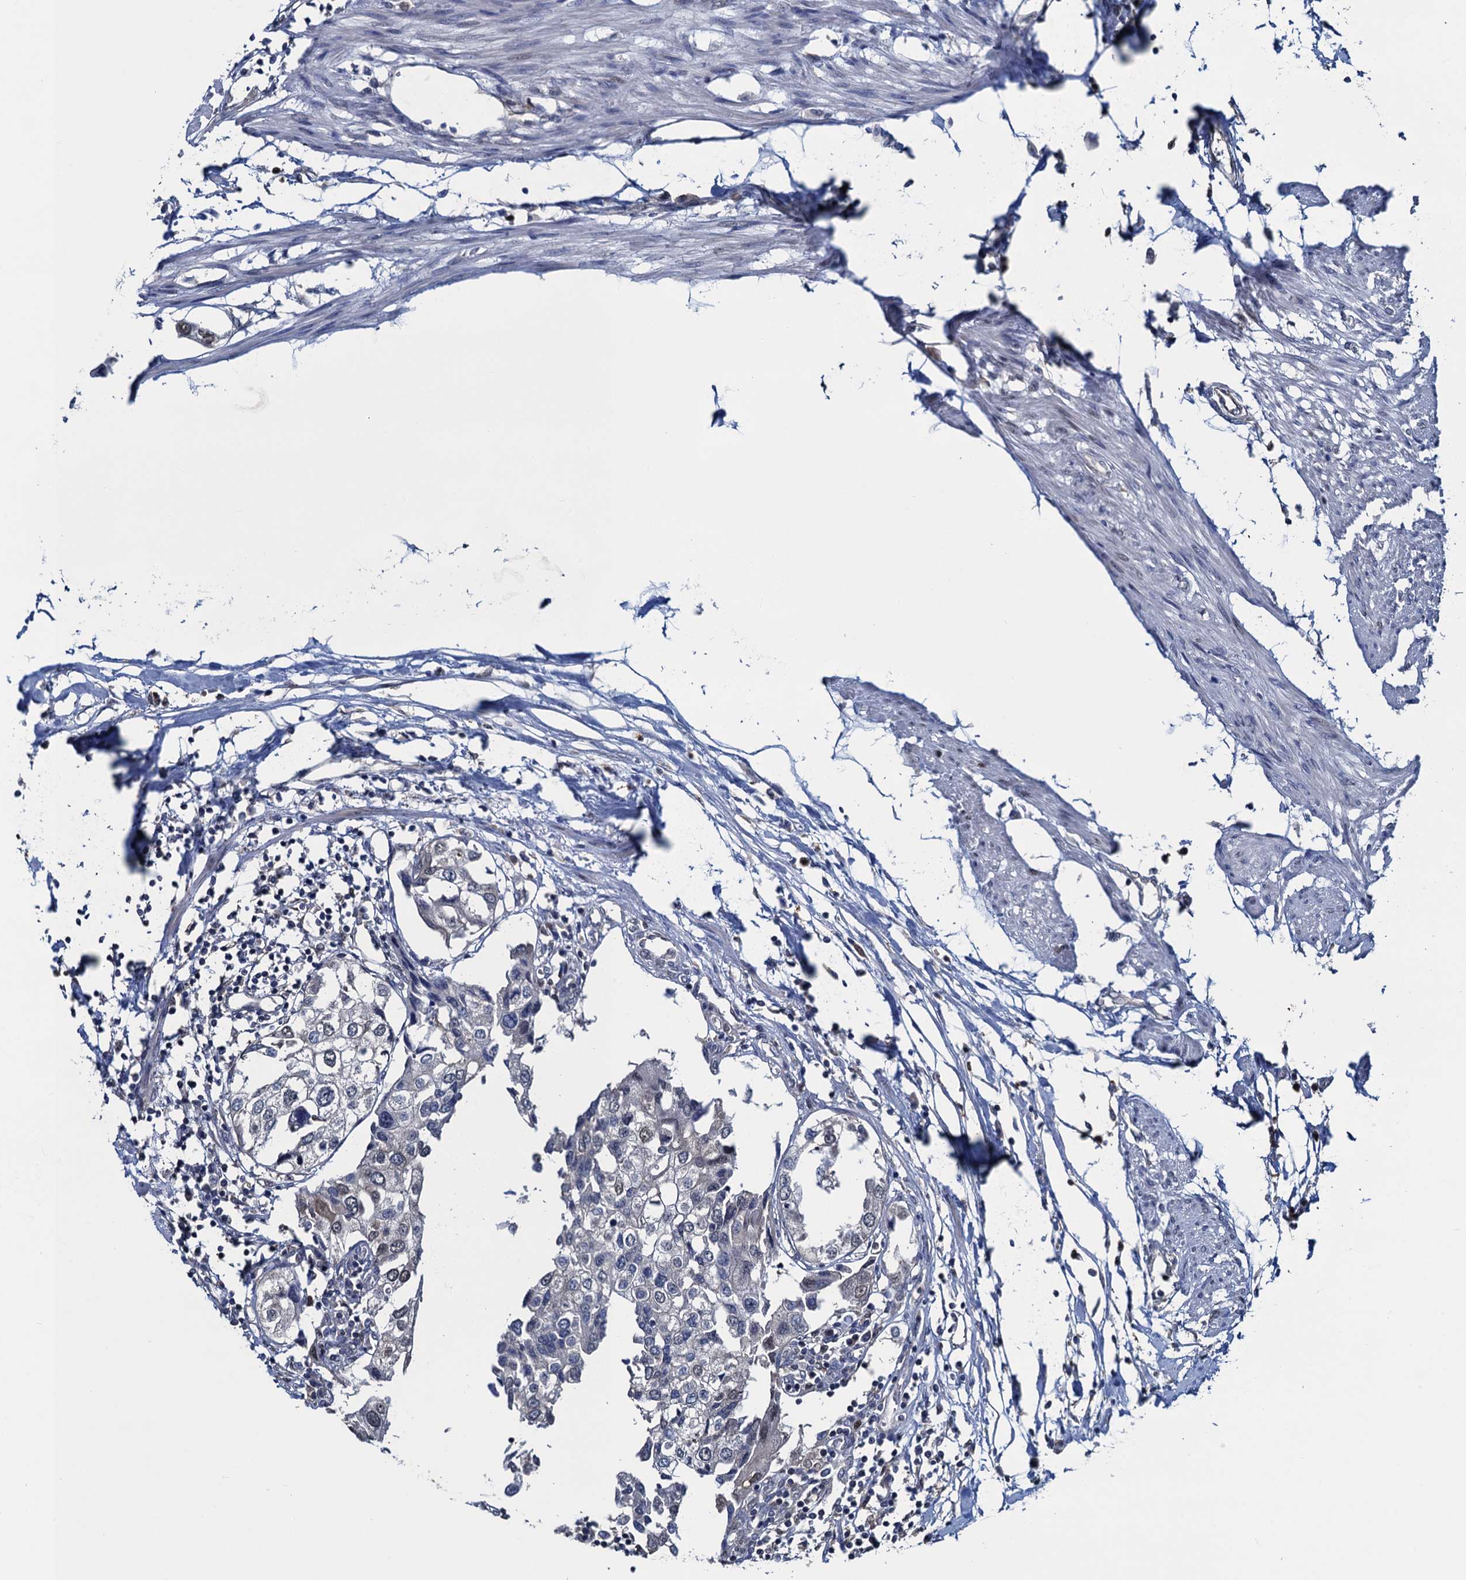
{"staining": {"intensity": "negative", "quantity": "none", "location": "none"}, "tissue": "urothelial cancer", "cell_type": "Tumor cells", "image_type": "cancer", "snomed": [{"axis": "morphology", "description": "Urothelial carcinoma, High grade"}, {"axis": "topography", "description": "Urinary bladder"}], "caption": "DAB immunohistochemical staining of human urothelial cancer exhibits no significant staining in tumor cells.", "gene": "RNF125", "patient": {"sex": "male", "age": 64}}